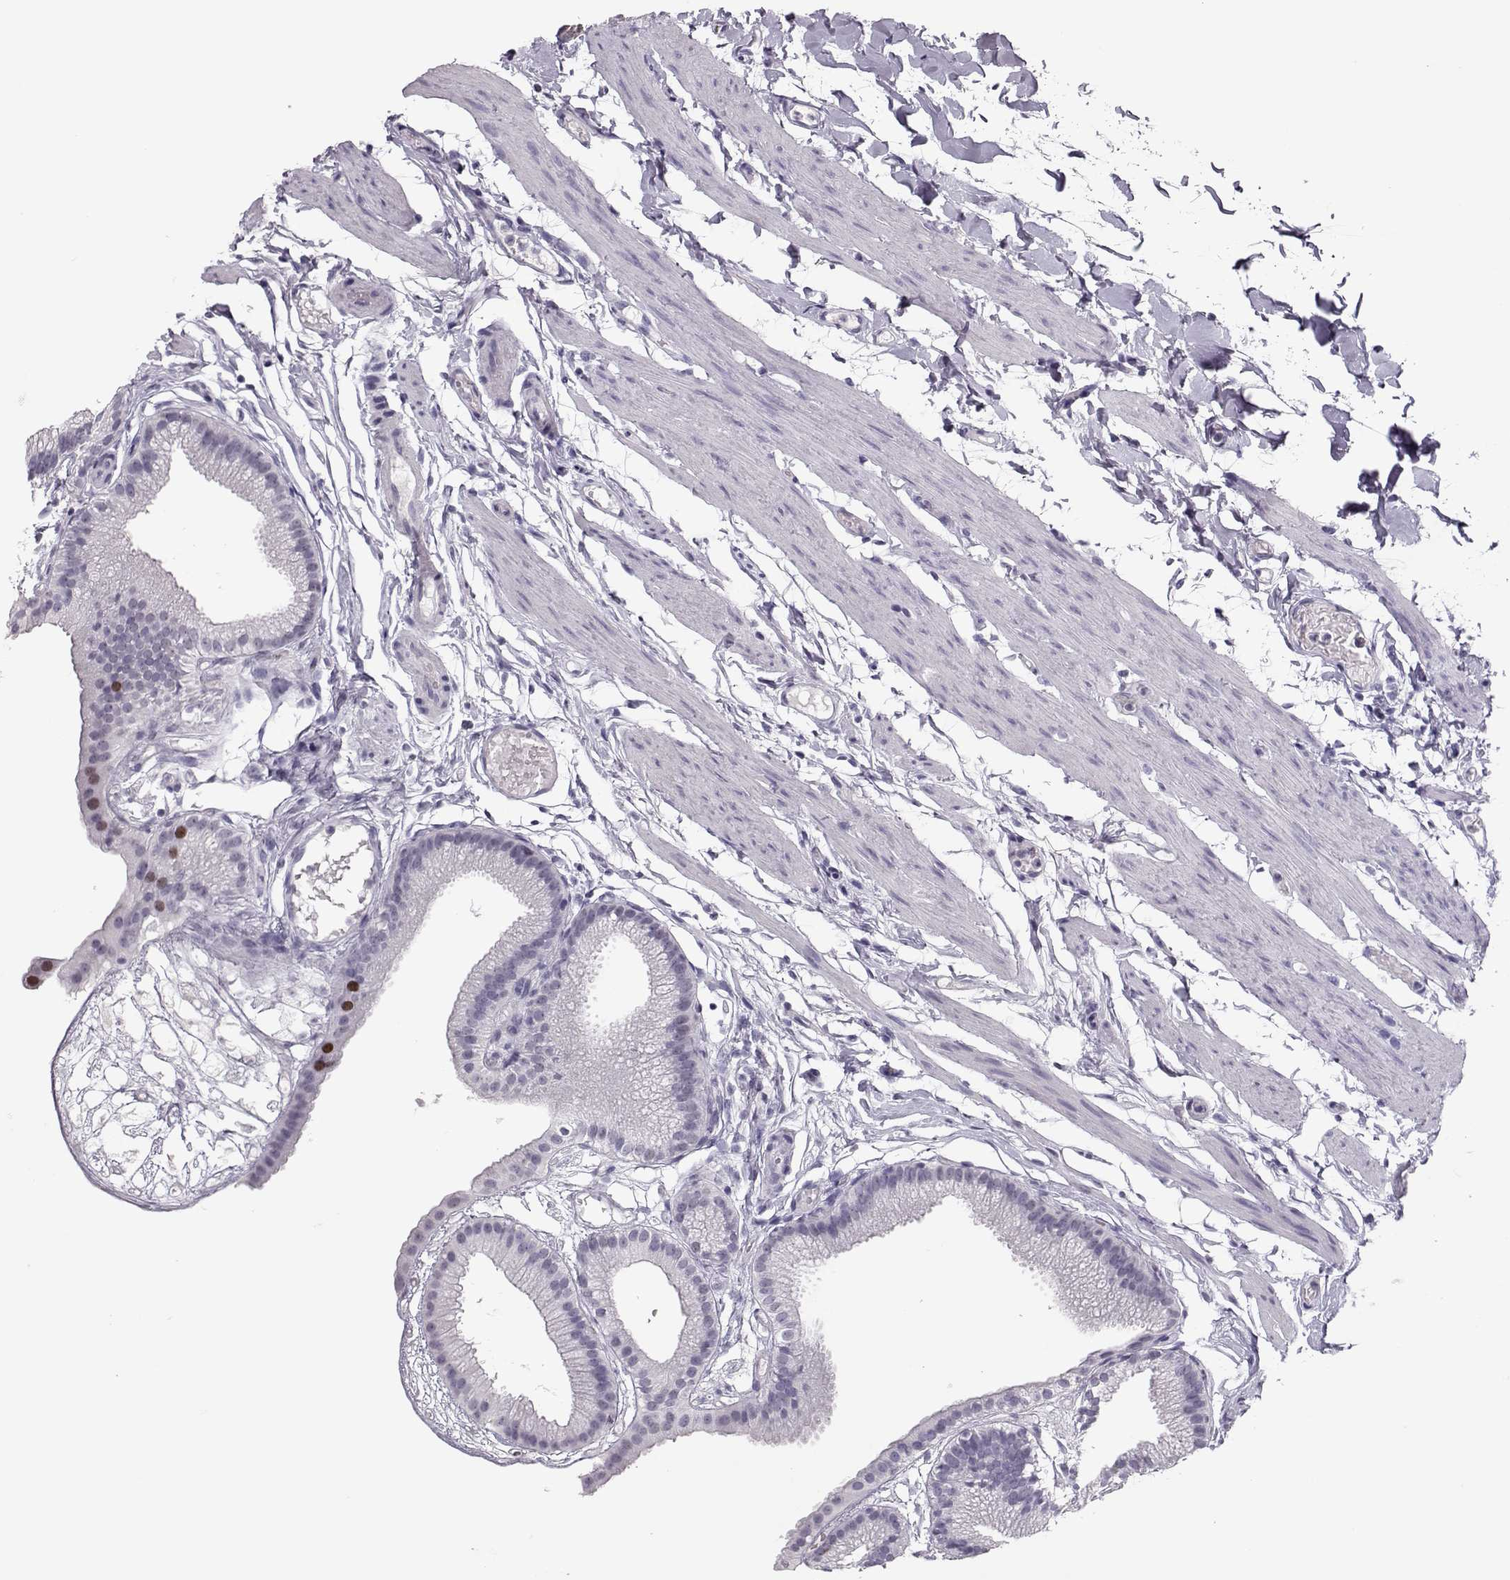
{"staining": {"intensity": "moderate", "quantity": "<25%", "location": "nuclear"}, "tissue": "gallbladder", "cell_type": "Glandular cells", "image_type": "normal", "snomed": [{"axis": "morphology", "description": "Normal tissue, NOS"}, {"axis": "topography", "description": "Gallbladder"}], "caption": "Immunohistochemical staining of benign gallbladder exhibits moderate nuclear protein expression in about <25% of glandular cells.", "gene": "SGO1", "patient": {"sex": "female", "age": 45}}